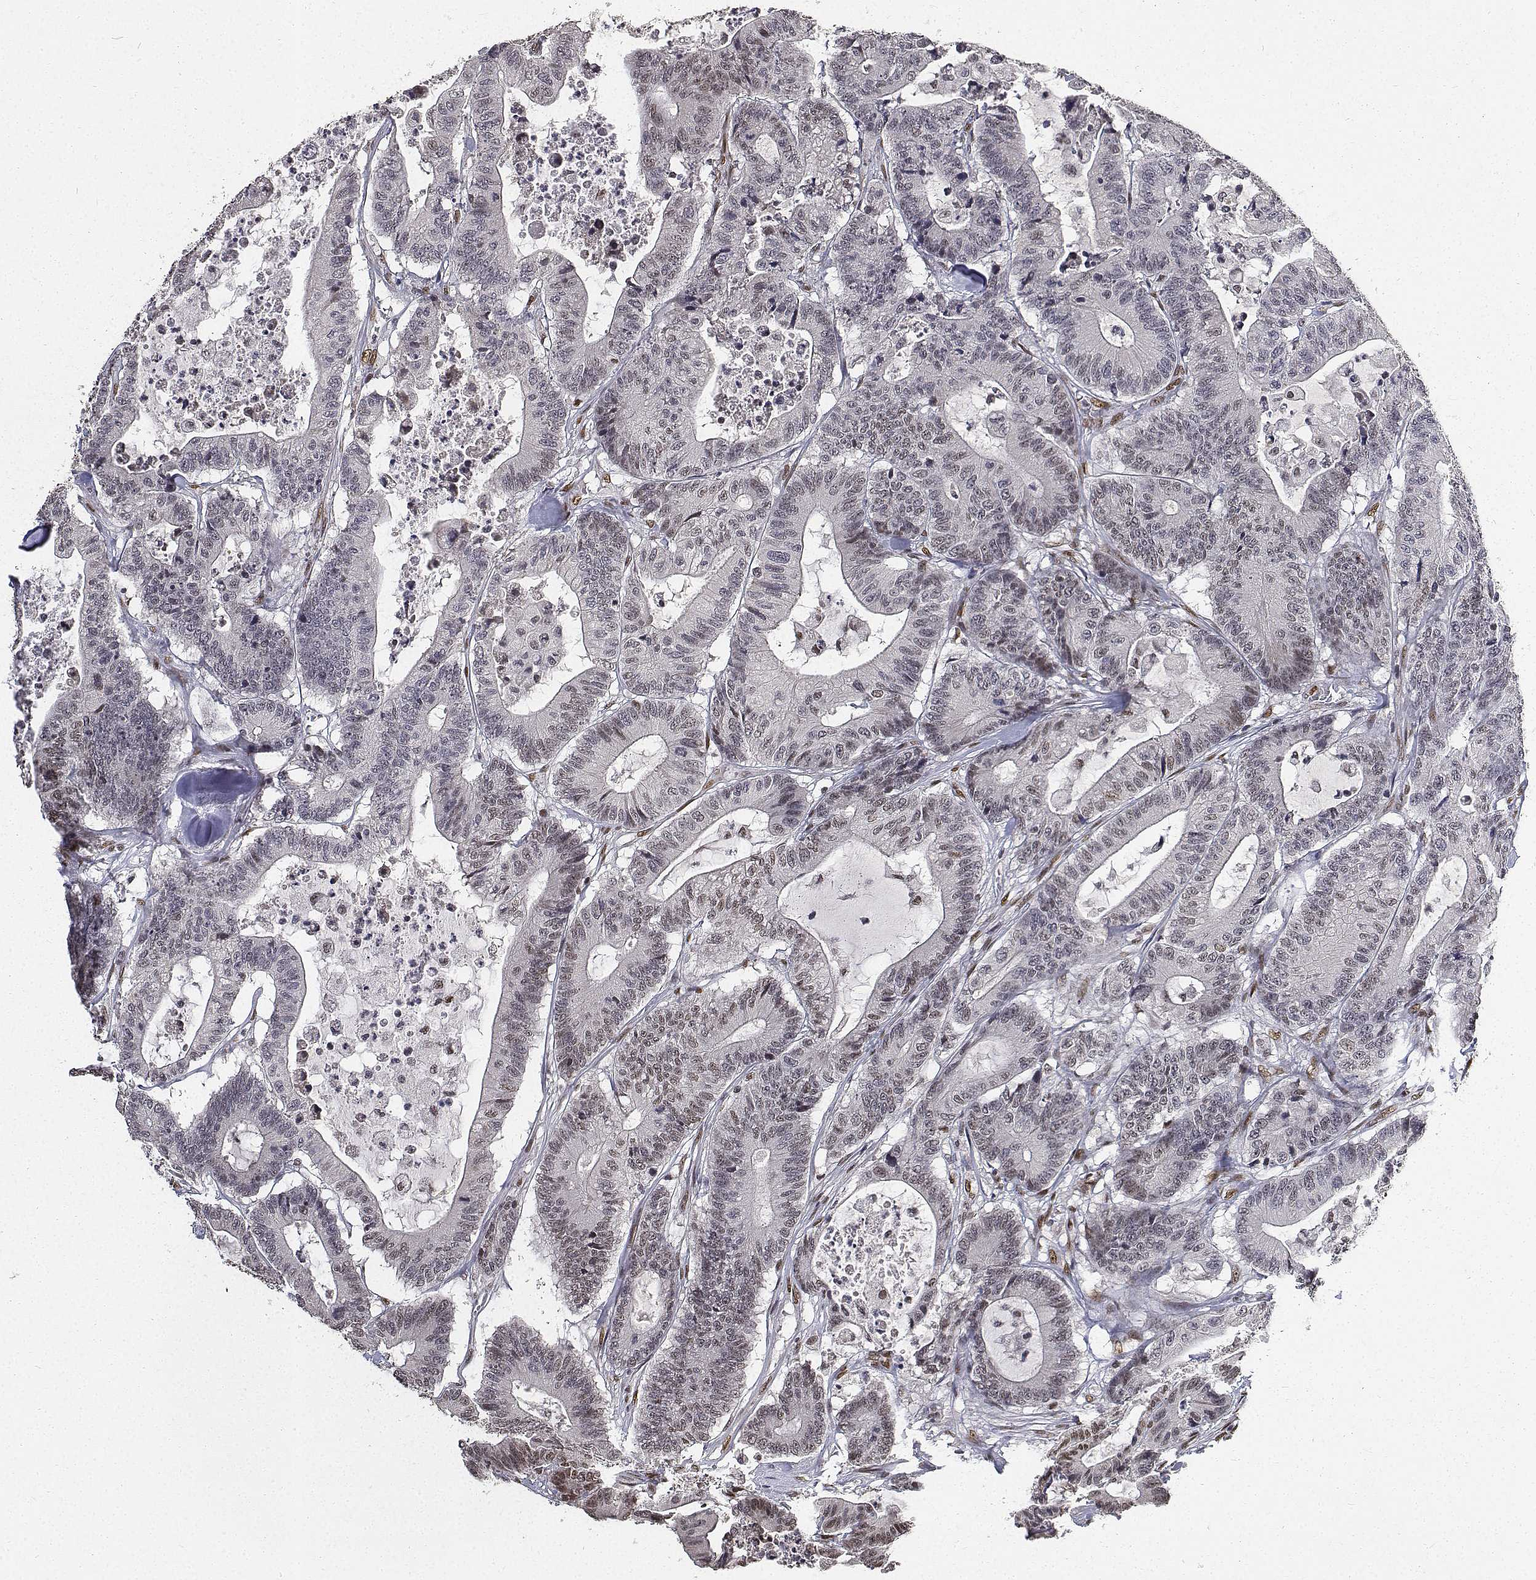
{"staining": {"intensity": "weak", "quantity": "<25%", "location": "nuclear"}, "tissue": "colorectal cancer", "cell_type": "Tumor cells", "image_type": "cancer", "snomed": [{"axis": "morphology", "description": "Adenocarcinoma, NOS"}, {"axis": "topography", "description": "Colon"}], "caption": "Immunohistochemical staining of adenocarcinoma (colorectal) shows no significant positivity in tumor cells.", "gene": "ATRX", "patient": {"sex": "female", "age": 84}}